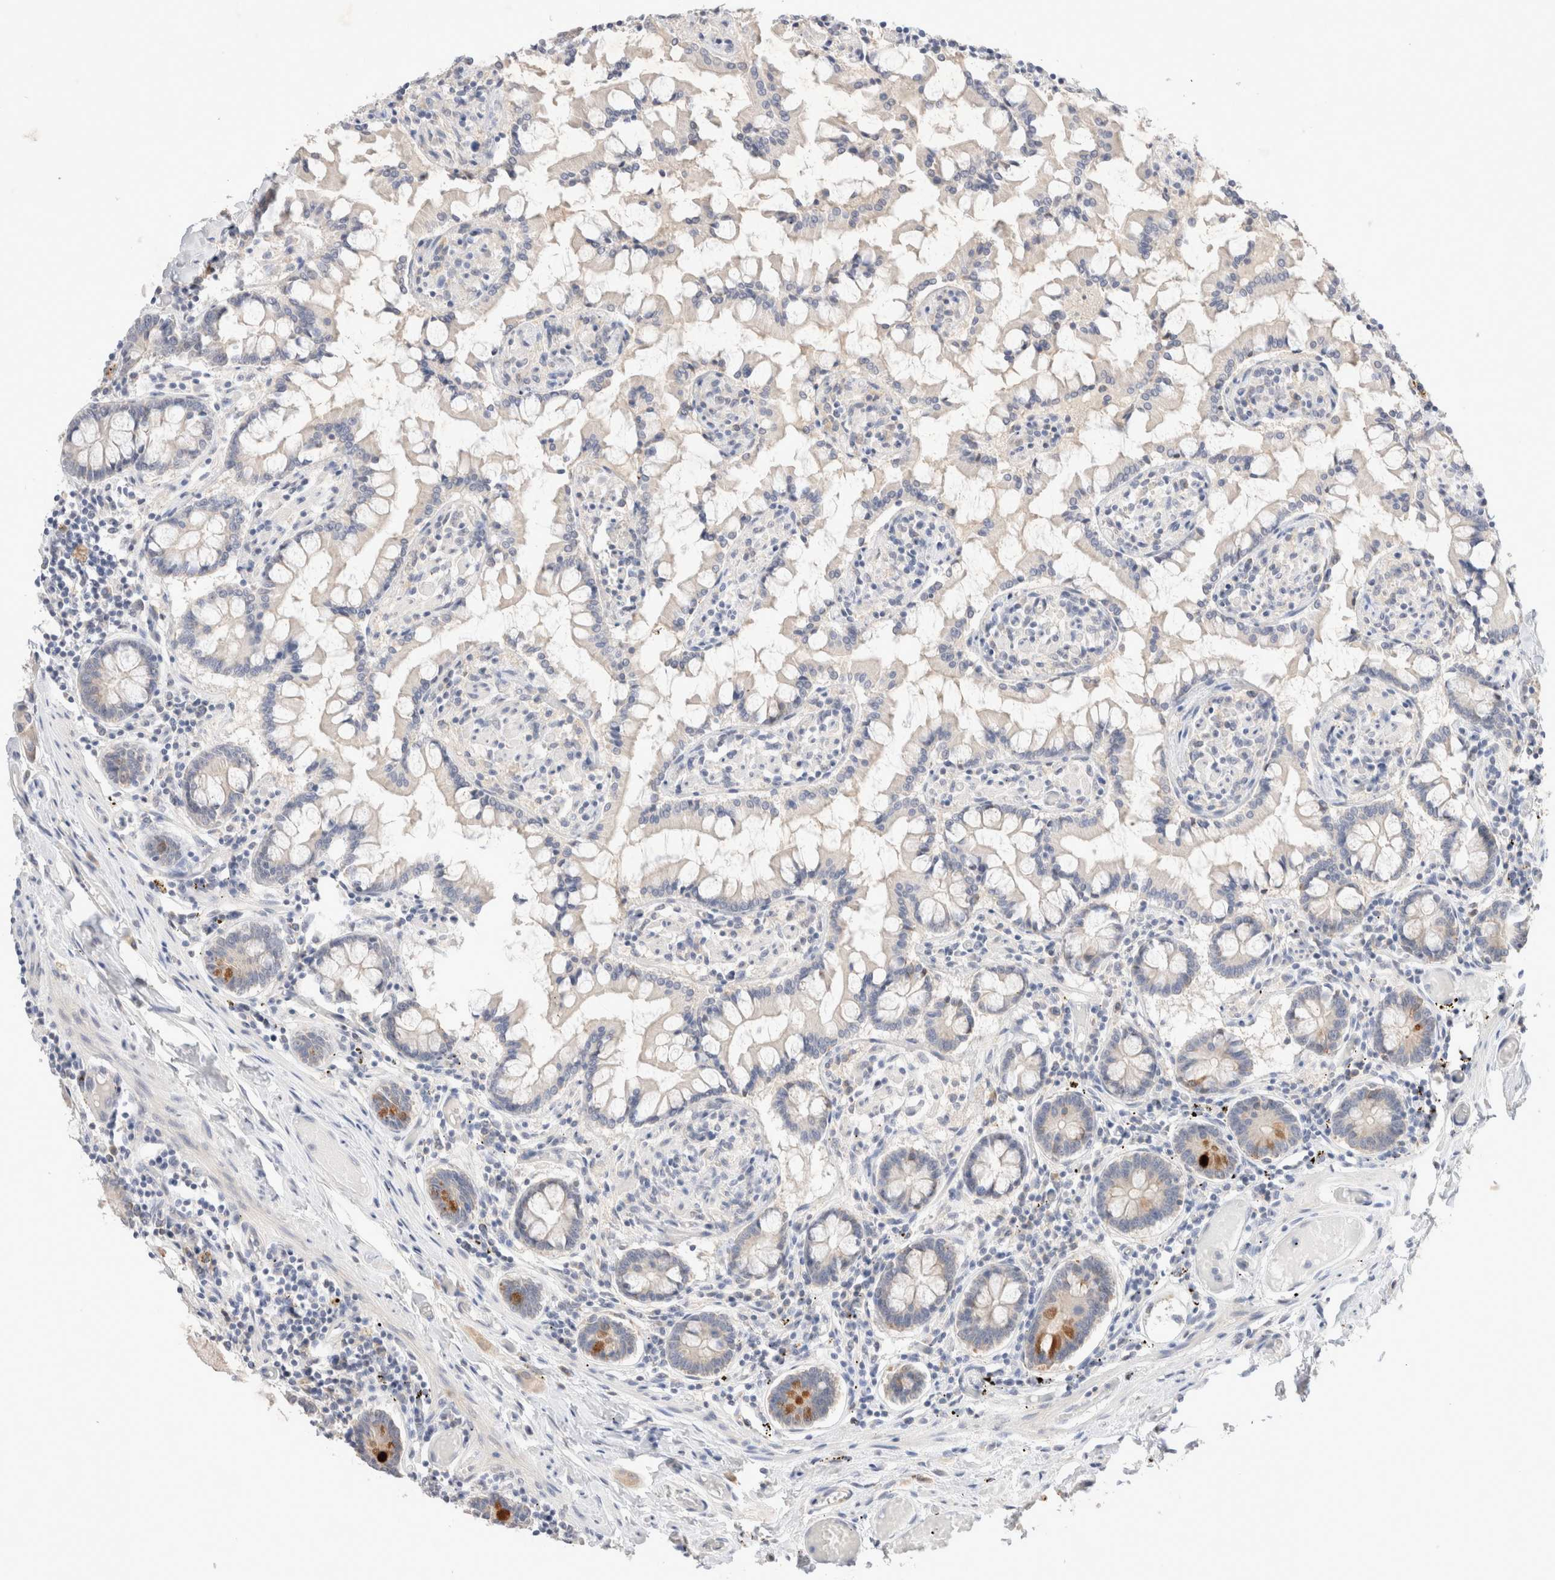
{"staining": {"intensity": "weak", "quantity": "<25%", "location": "cytoplasmic/membranous"}, "tissue": "small intestine", "cell_type": "Glandular cells", "image_type": "normal", "snomed": [{"axis": "morphology", "description": "Normal tissue, NOS"}, {"axis": "topography", "description": "Small intestine"}], "caption": "Glandular cells are negative for protein expression in benign human small intestine. (Stains: DAB (3,3'-diaminobenzidine) immunohistochemistry (IHC) with hematoxylin counter stain, Microscopy: brightfield microscopy at high magnification).", "gene": "SPATA20", "patient": {"sex": "male", "age": 41}}